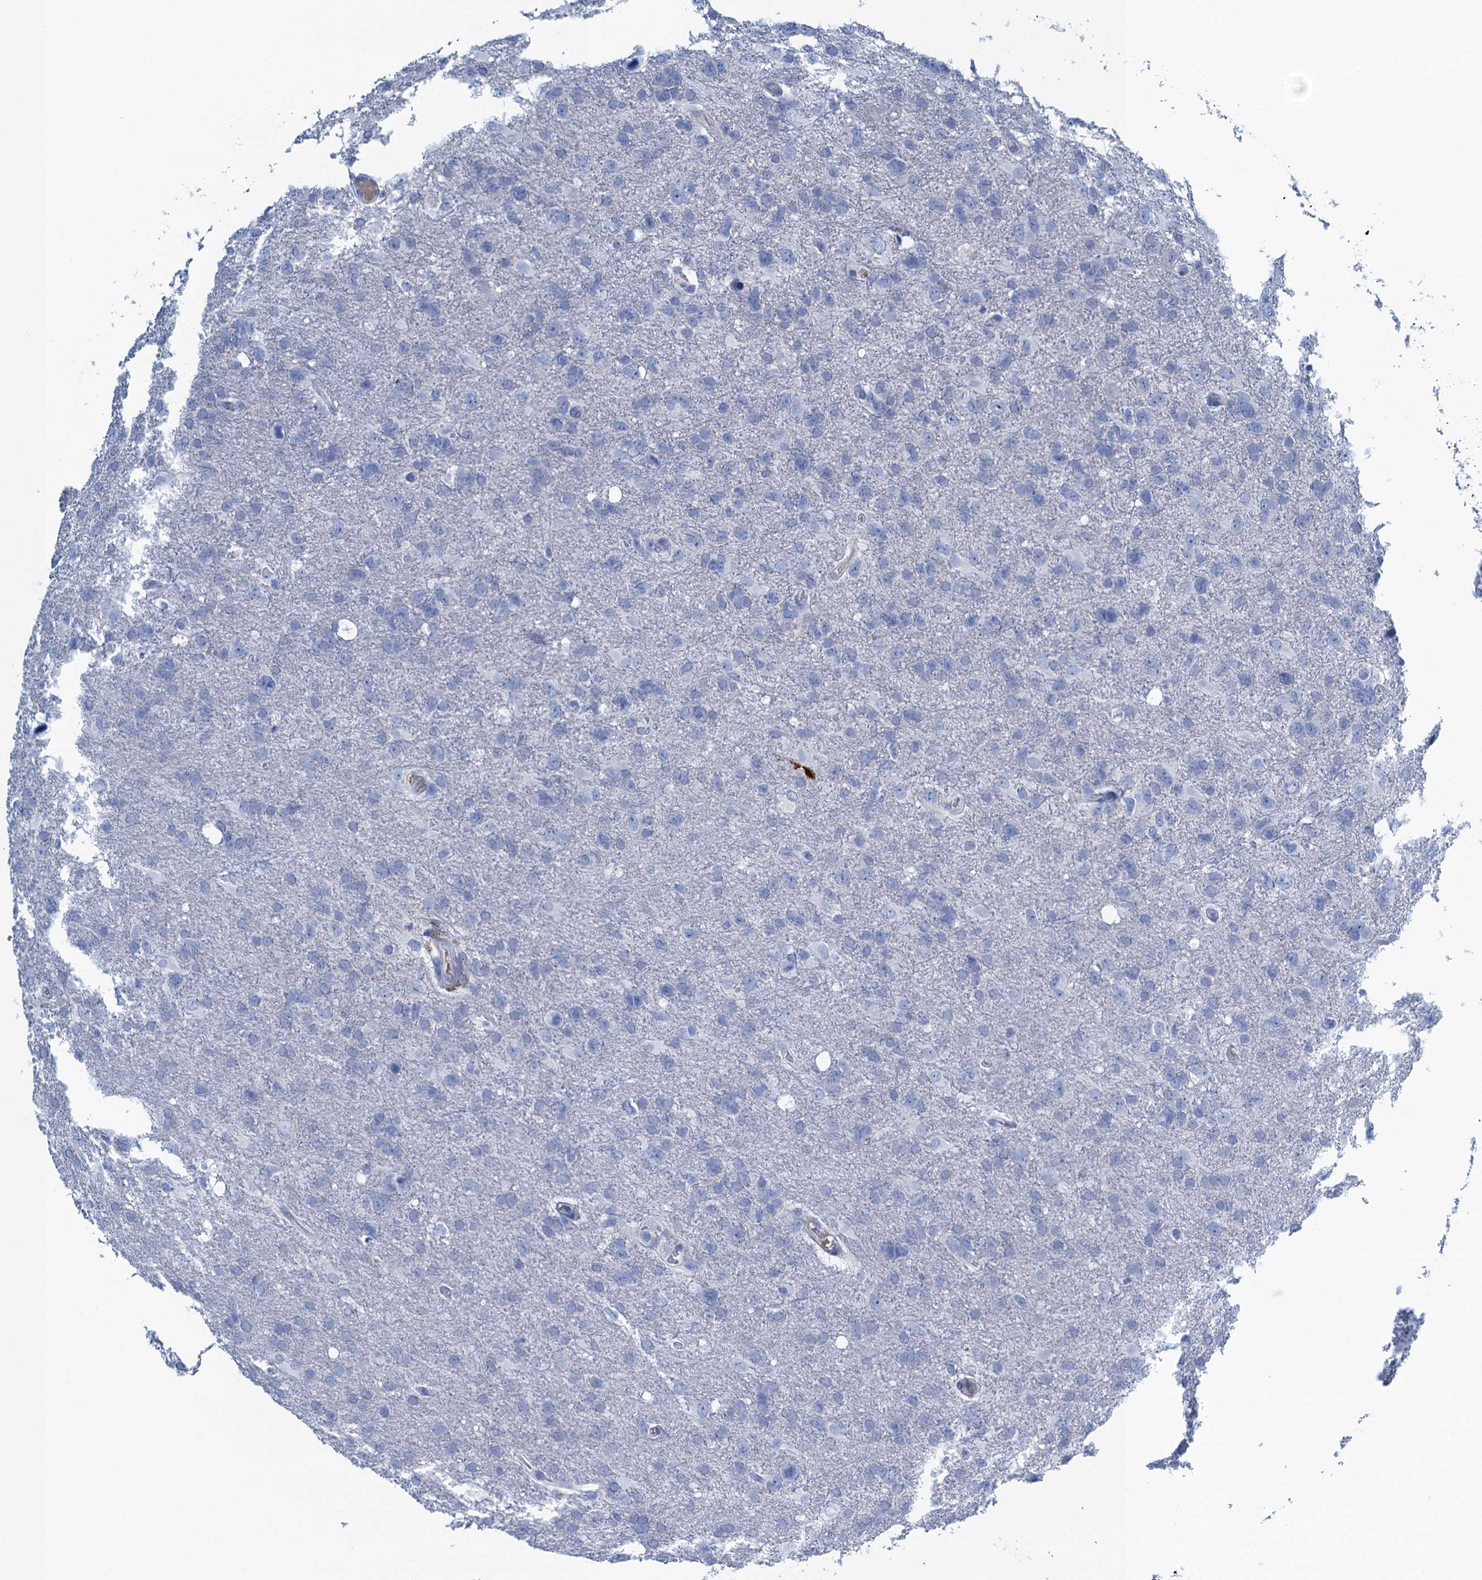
{"staining": {"intensity": "negative", "quantity": "none", "location": "none"}, "tissue": "glioma", "cell_type": "Tumor cells", "image_type": "cancer", "snomed": [{"axis": "morphology", "description": "Glioma, malignant, High grade"}, {"axis": "topography", "description": "Brain"}], "caption": "This is a photomicrograph of immunohistochemistry staining of glioma, which shows no staining in tumor cells.", "gene": "C10orf88", "patient": {"sex": "male", "age": 61}}